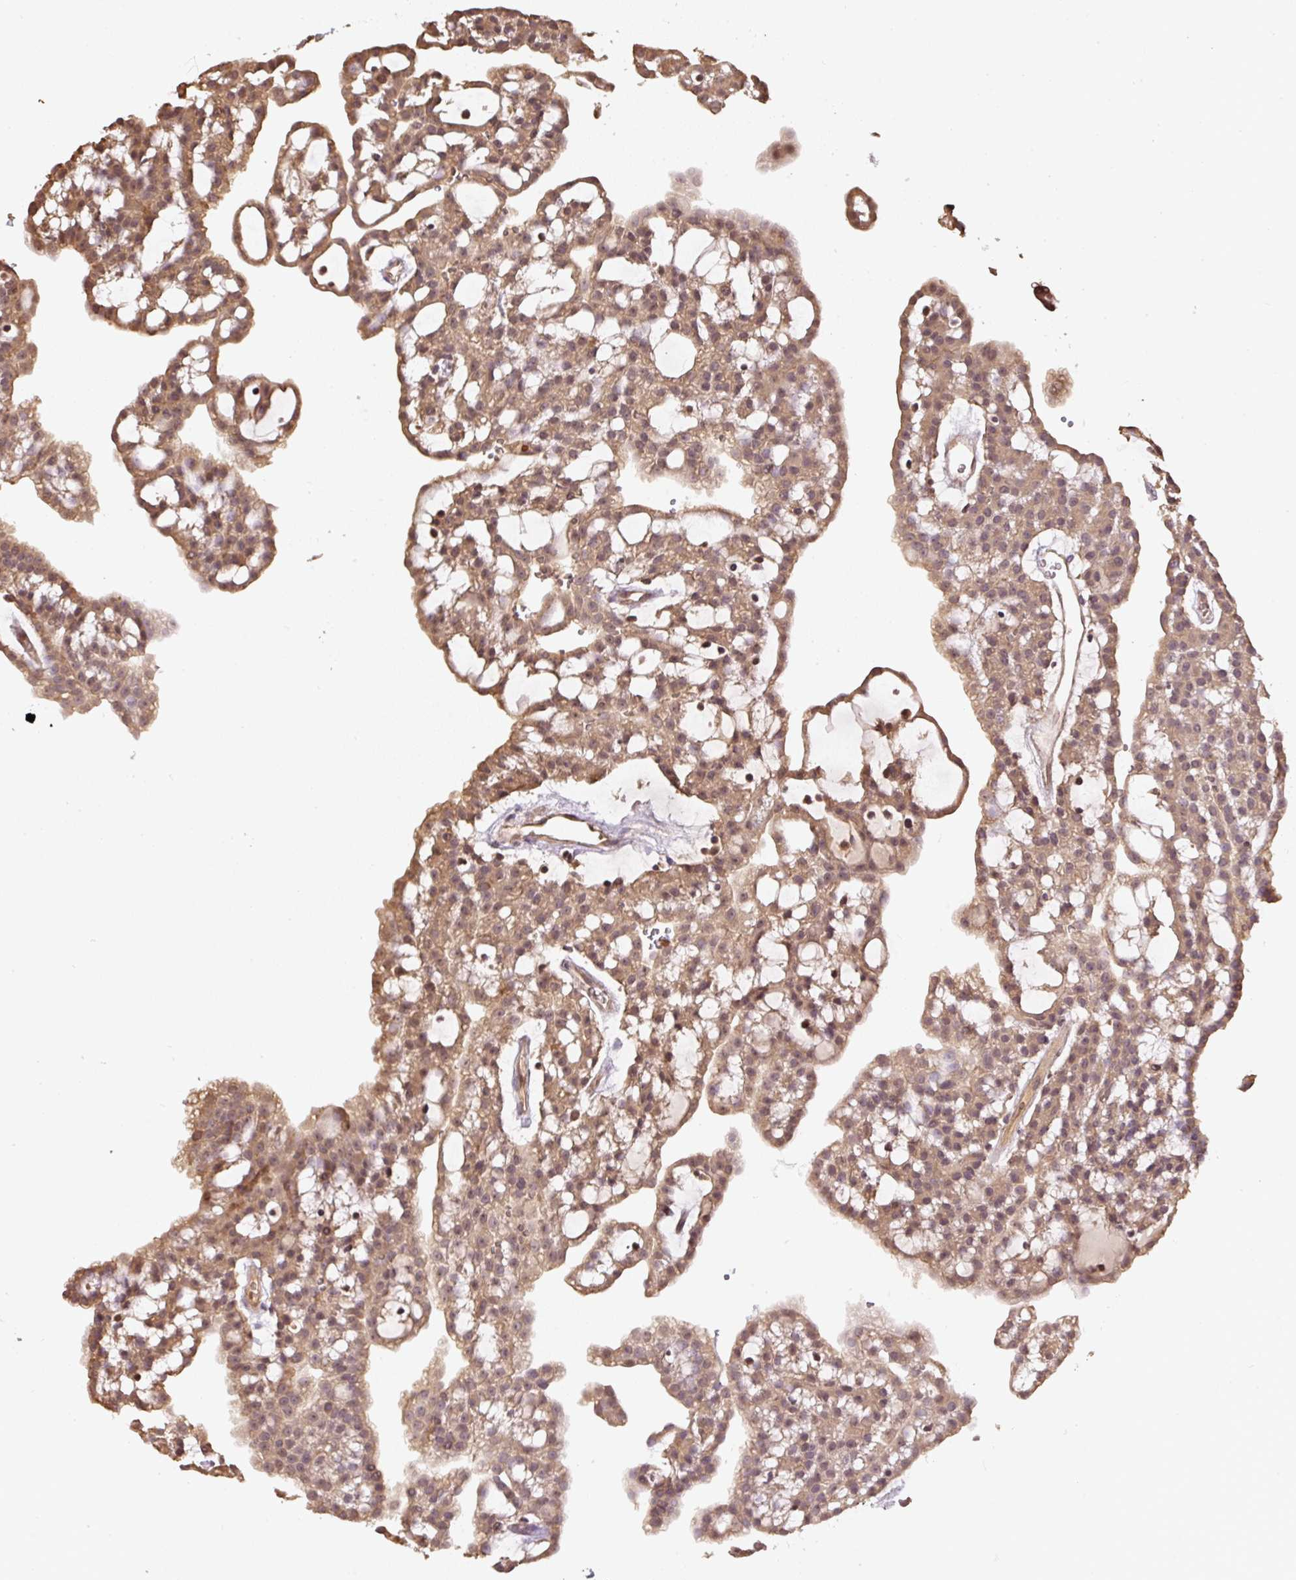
{"staining": {"intensity": "moderate", "quantity": ">75%", "location": "cytoplasmic/membranous,nuclear"}, "tissue": "renal cancer", "cell_type": "Tumor cells", "image_type": "cancer", "snomed": [{"axis": "morphology", "description": "Adenocarcinoma, NOS"}, {"axis": "topography", "description": "Kidney"}], "caption": "Immunohistochemistry (IHC) of renal cancer (adenocarcinoma) exhibits medium levels of moderate cytoplasmic/membranous and nuclear expression in about >75% of tumor cells.", "gene": "TMEM170B", "patient": {"sex": "male", "age": 63}}